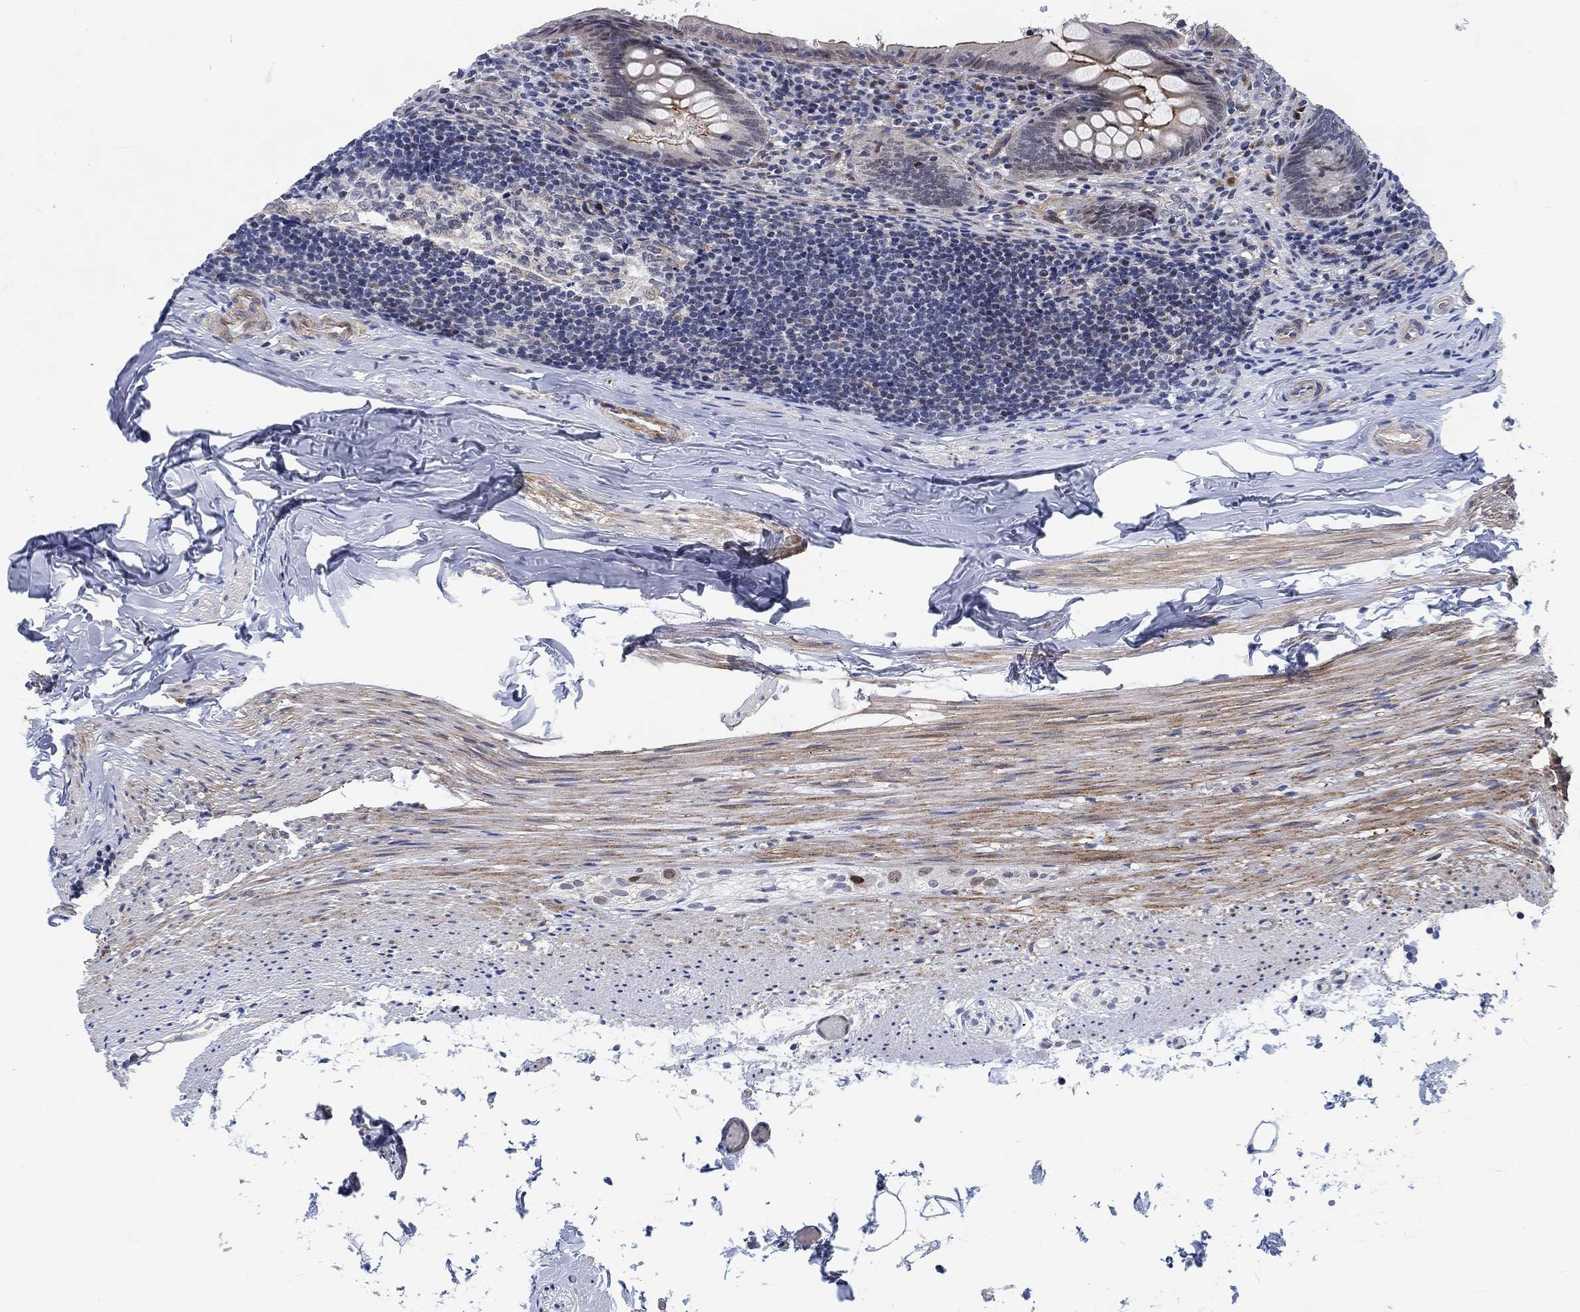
{"staining": {"intensity": "strong", "quantity": "<25%", "location": "cytoplasmic/membranous"}, "tissue": "appendix", "cell_type": "Glandular cells", "image_type": "normal", "snomed": [{"axis": "morphology", "description": "Normal tissue, NOS"}, {"axis": "topography", "description": "Appendix"}], "caption": "Glandular cells reveal medium levels of strong cytoplasmic/membranous staining in about <25% of cells in normal human appendix. The protein is shown in brown color, while the nuclei are stained blue.", "gene": "KCNH8", "patient": {"sex": "female", "age": 23}}